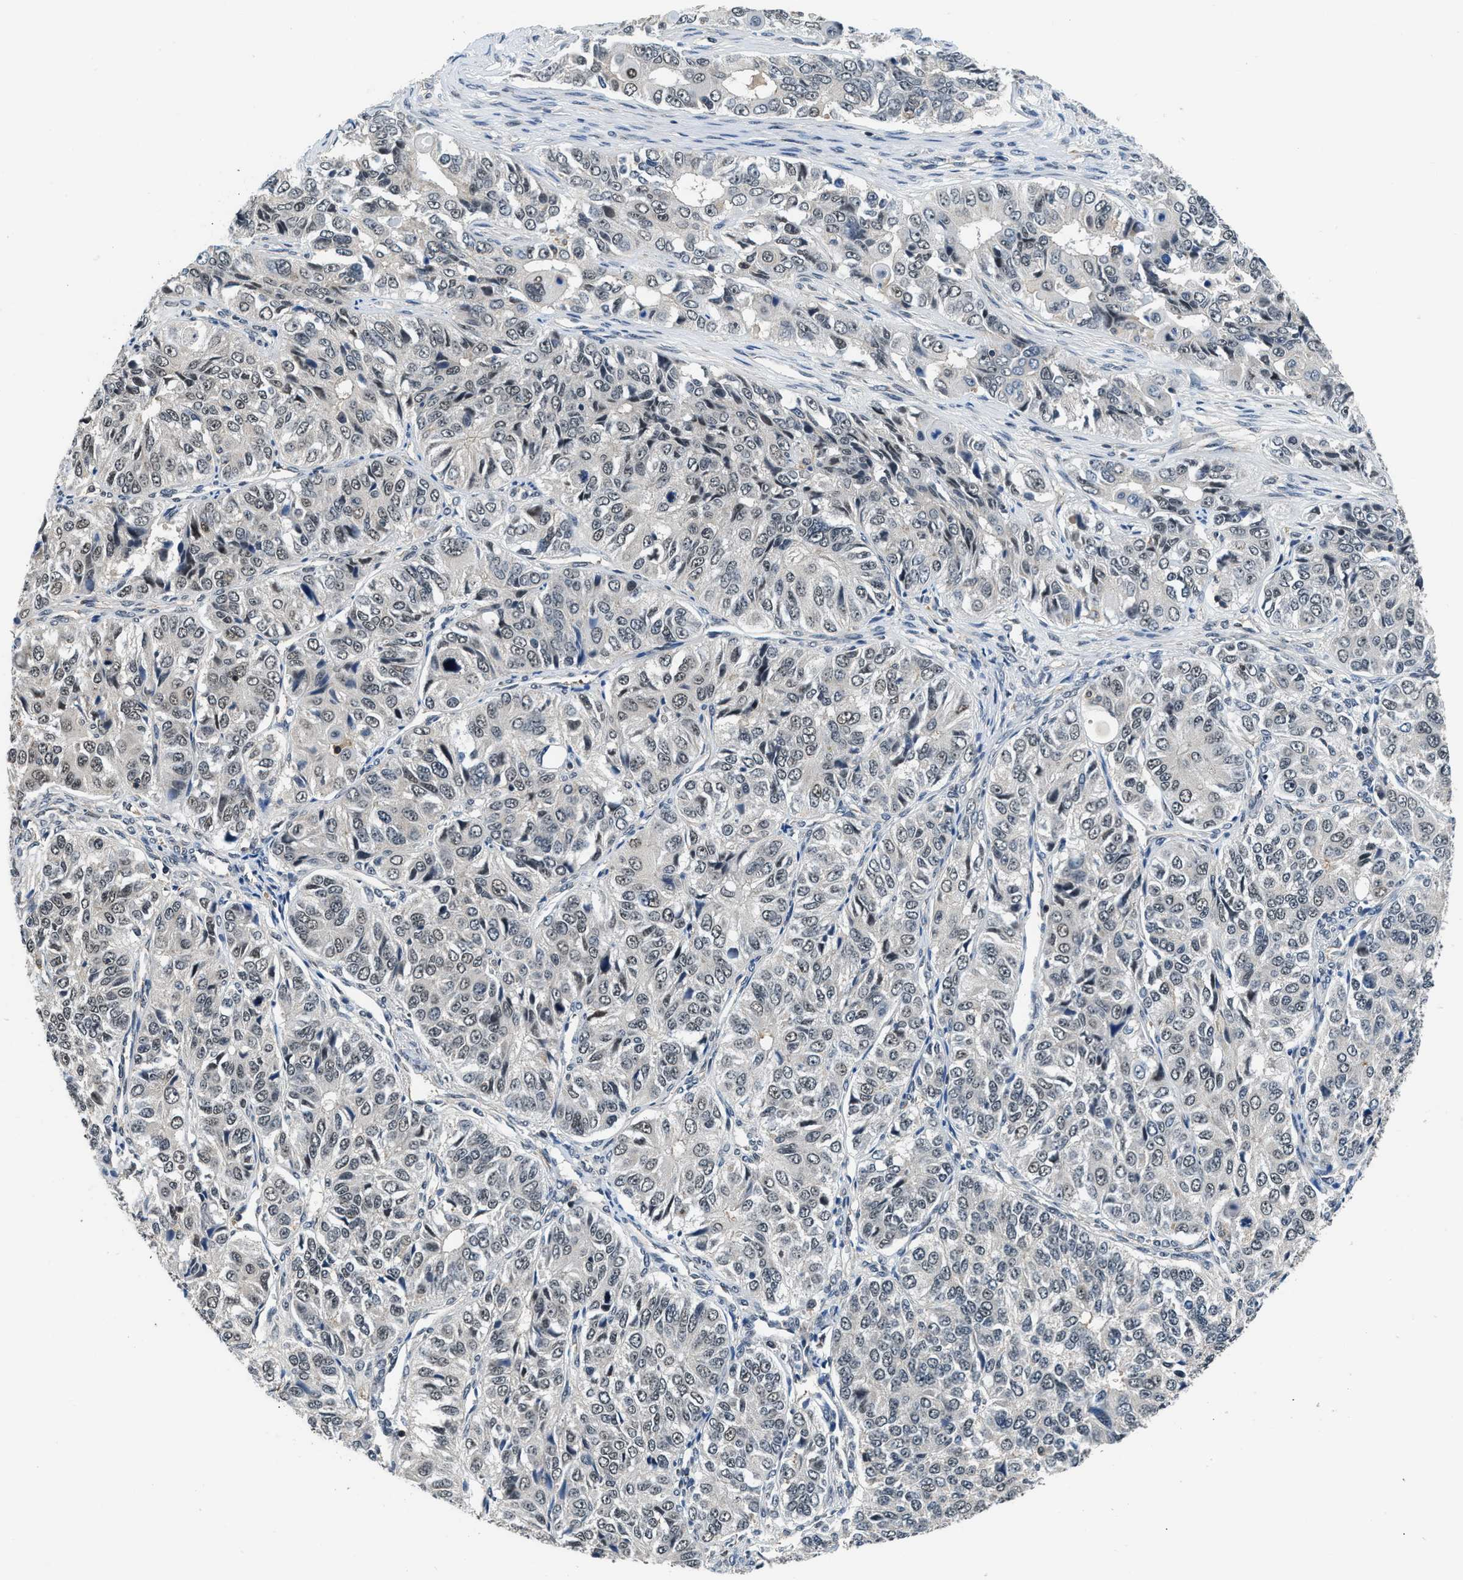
{"staining": {"intensity": "weak", "quantity": "<25%", "location": "nuclear"}, "tissue": "ovarian cancer", "cell_type": "Tumor cells", "image_type": "cancer", "snomed": [{"axis": "morphology", "description": "Carcinoma, endometroid"}, {"axis": "topography", "description": "Ovary"}], "caption": "Immunohistochemistry (IHC) histopathology image of ovarian endometroid carcinoma stained for a protein (brown), which shows no staining in tumor cells.", "gene": "MTMR1", "patient": {"sex": "female", "age": 51}}